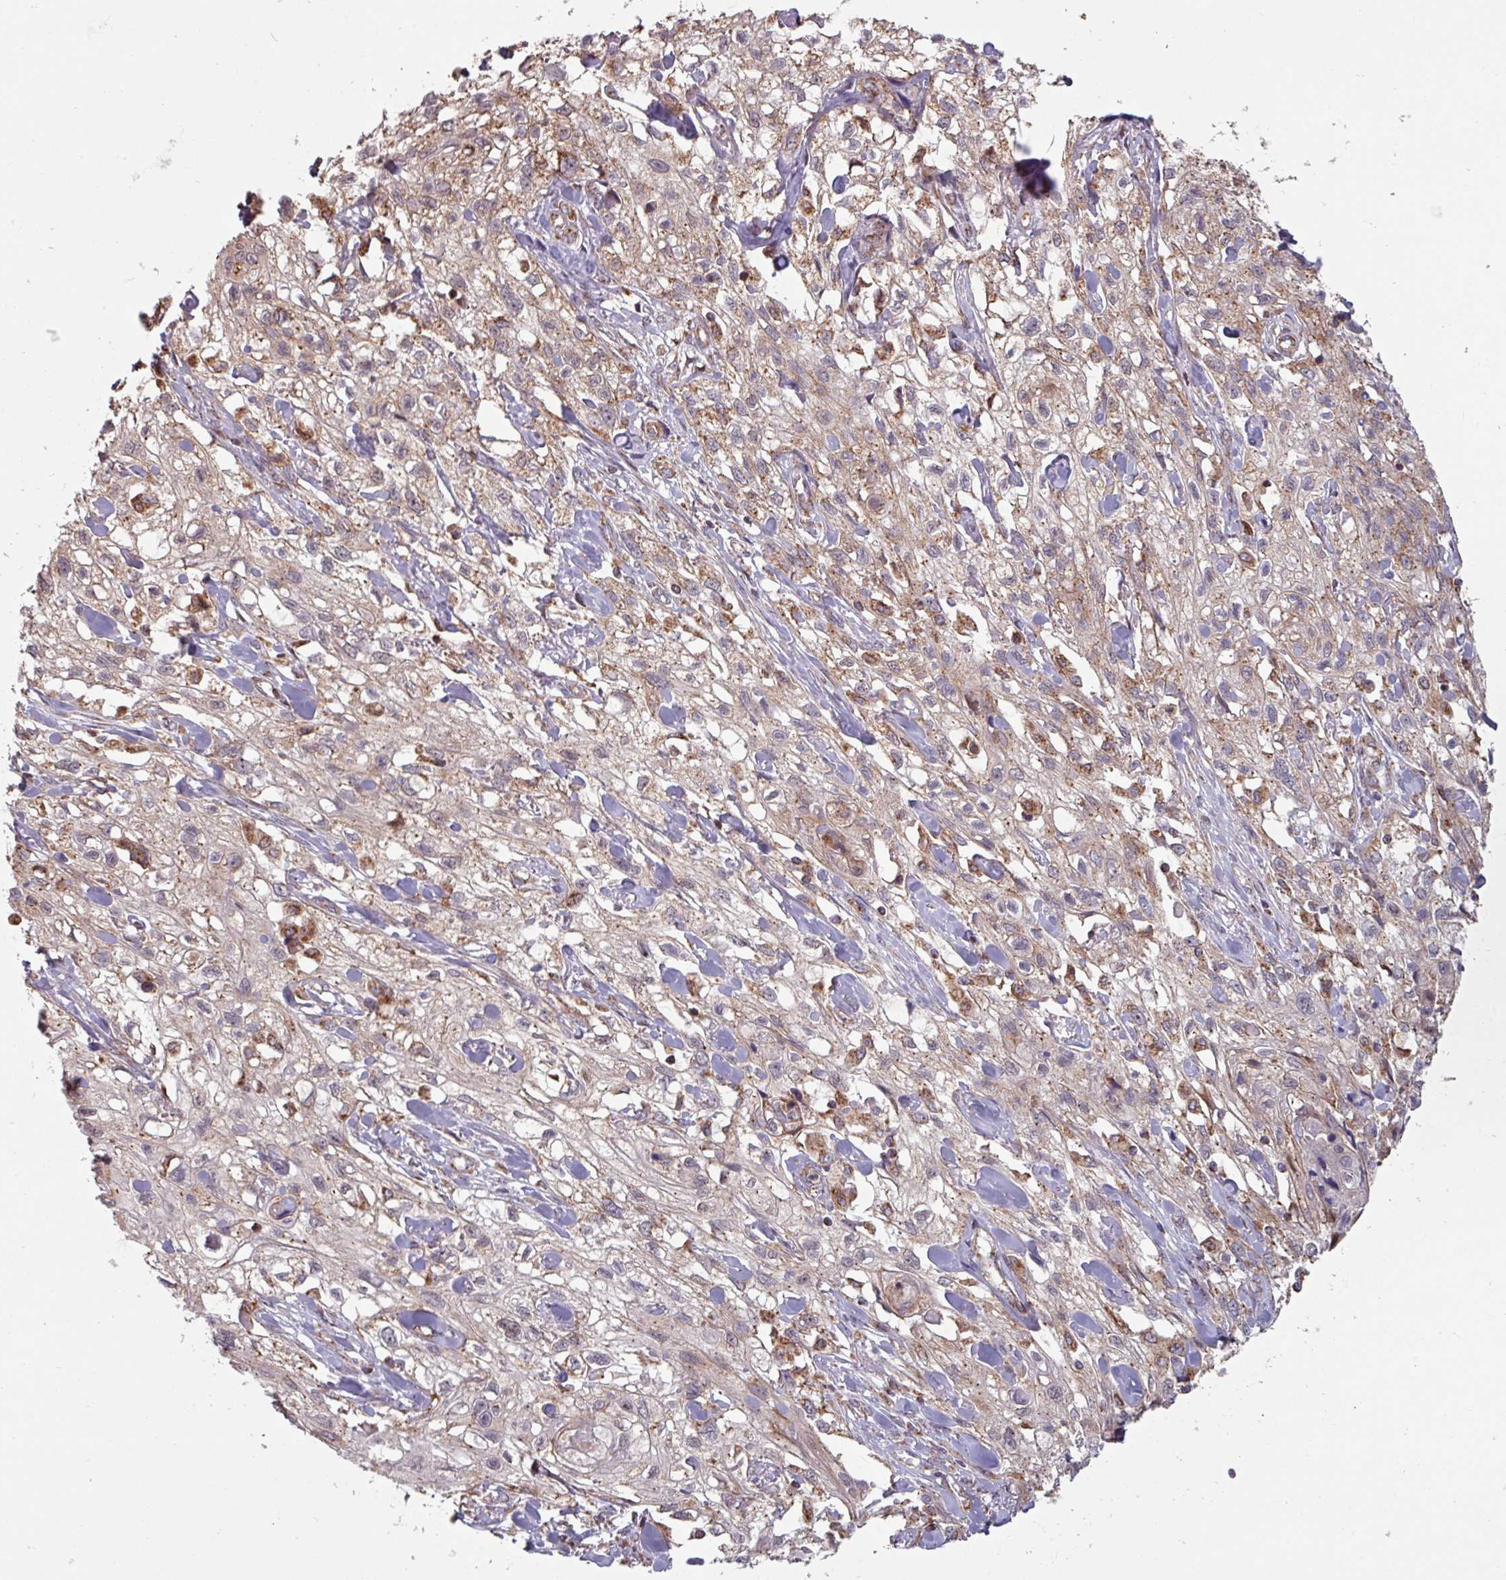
{"staining": {"intensity": "weak", "quantity": "25%-75%", "location": "cytoplasmic/membranous"}, "tissue": "skin cancer", "cell_type": "Tumor cells", "image_type": "cancer", "snomed": [{"axis": "morphology", "description": "Squamous cell carcinoma, NOS"}, {"axis": "topography", "description": "Skin"}, {"axis": "topography", "description": "Vulva"}], "caption": "Human skin cancer (squamous cell carcinoma) stained with a protein marker demonstrates weak staining in tumor cells.", "gene": "COX7C", "patient": {"sex": "female", "age": 86}}